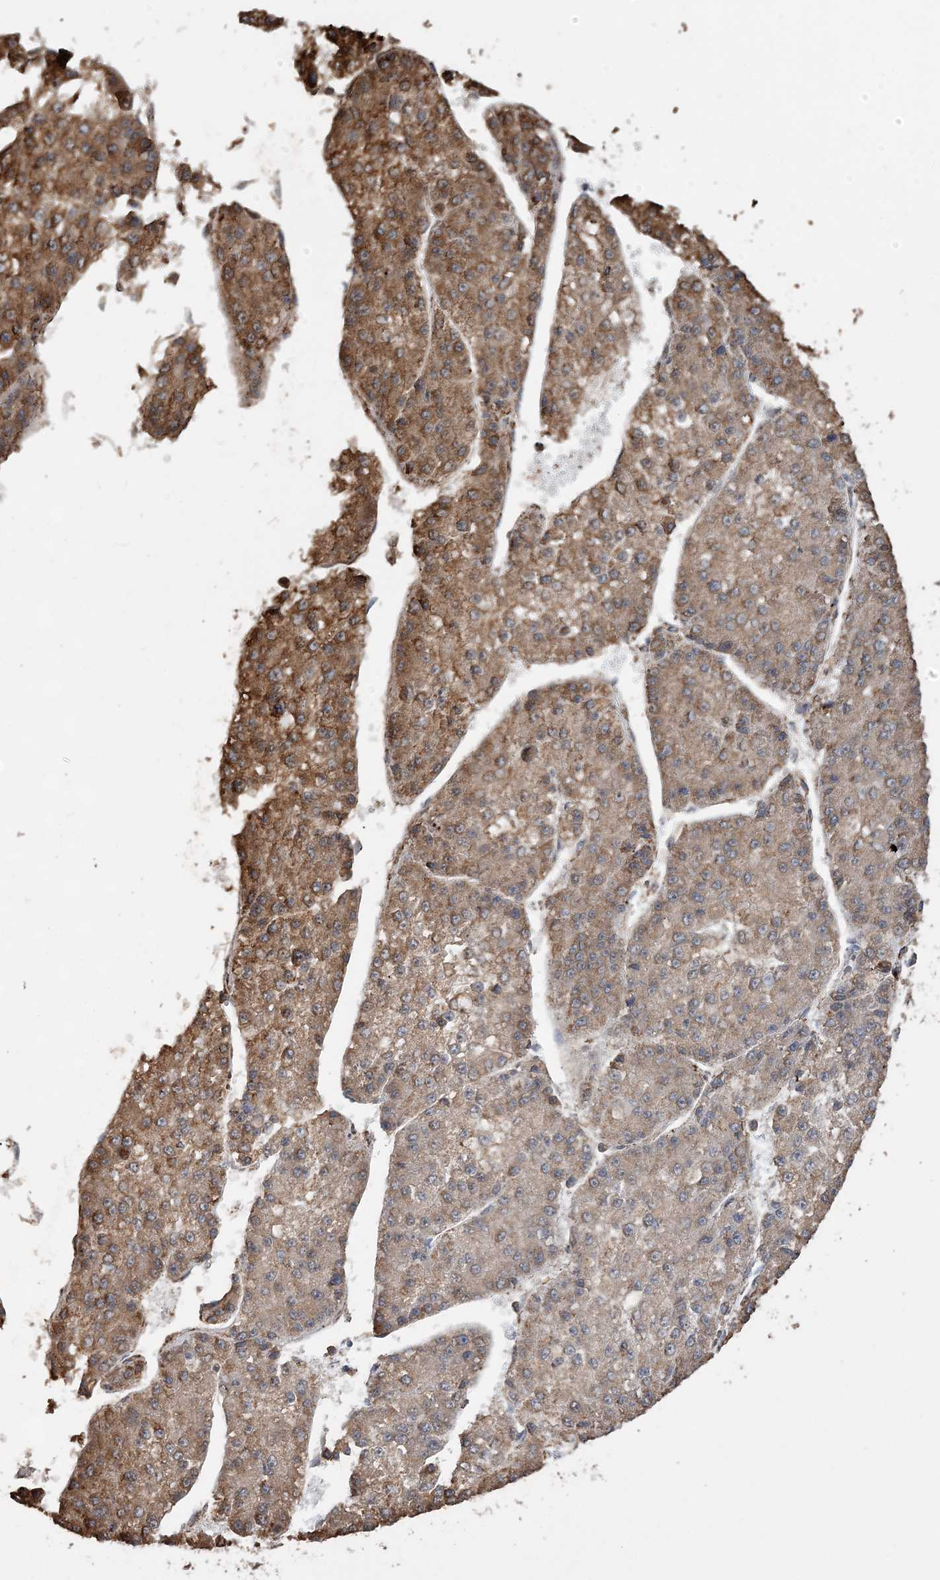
{"staining": {"intensity": "moderate", "quantity": ">75%", "location": "cytoplasmic/membranous"}, "tissue": "liver cancer", "cell_type": "Tumor cells", "image_type": "cancer", "snomed": [{"axis": "morphology", "description": "Carcinoma, Hepatocellular, NOS"}, {"axis": "topography", "description": "Liver"}], "caption": "Immunohistochemical staining of human liver cancer (hepatocellular carcinoma) displays medium levels of moderate cytoplasmic/membranous protein staining in about >75% of tumor cells. Nuclei are stained in blue.", "gene": "WDR12", "patient": {"sex": "female", "age": 73}}